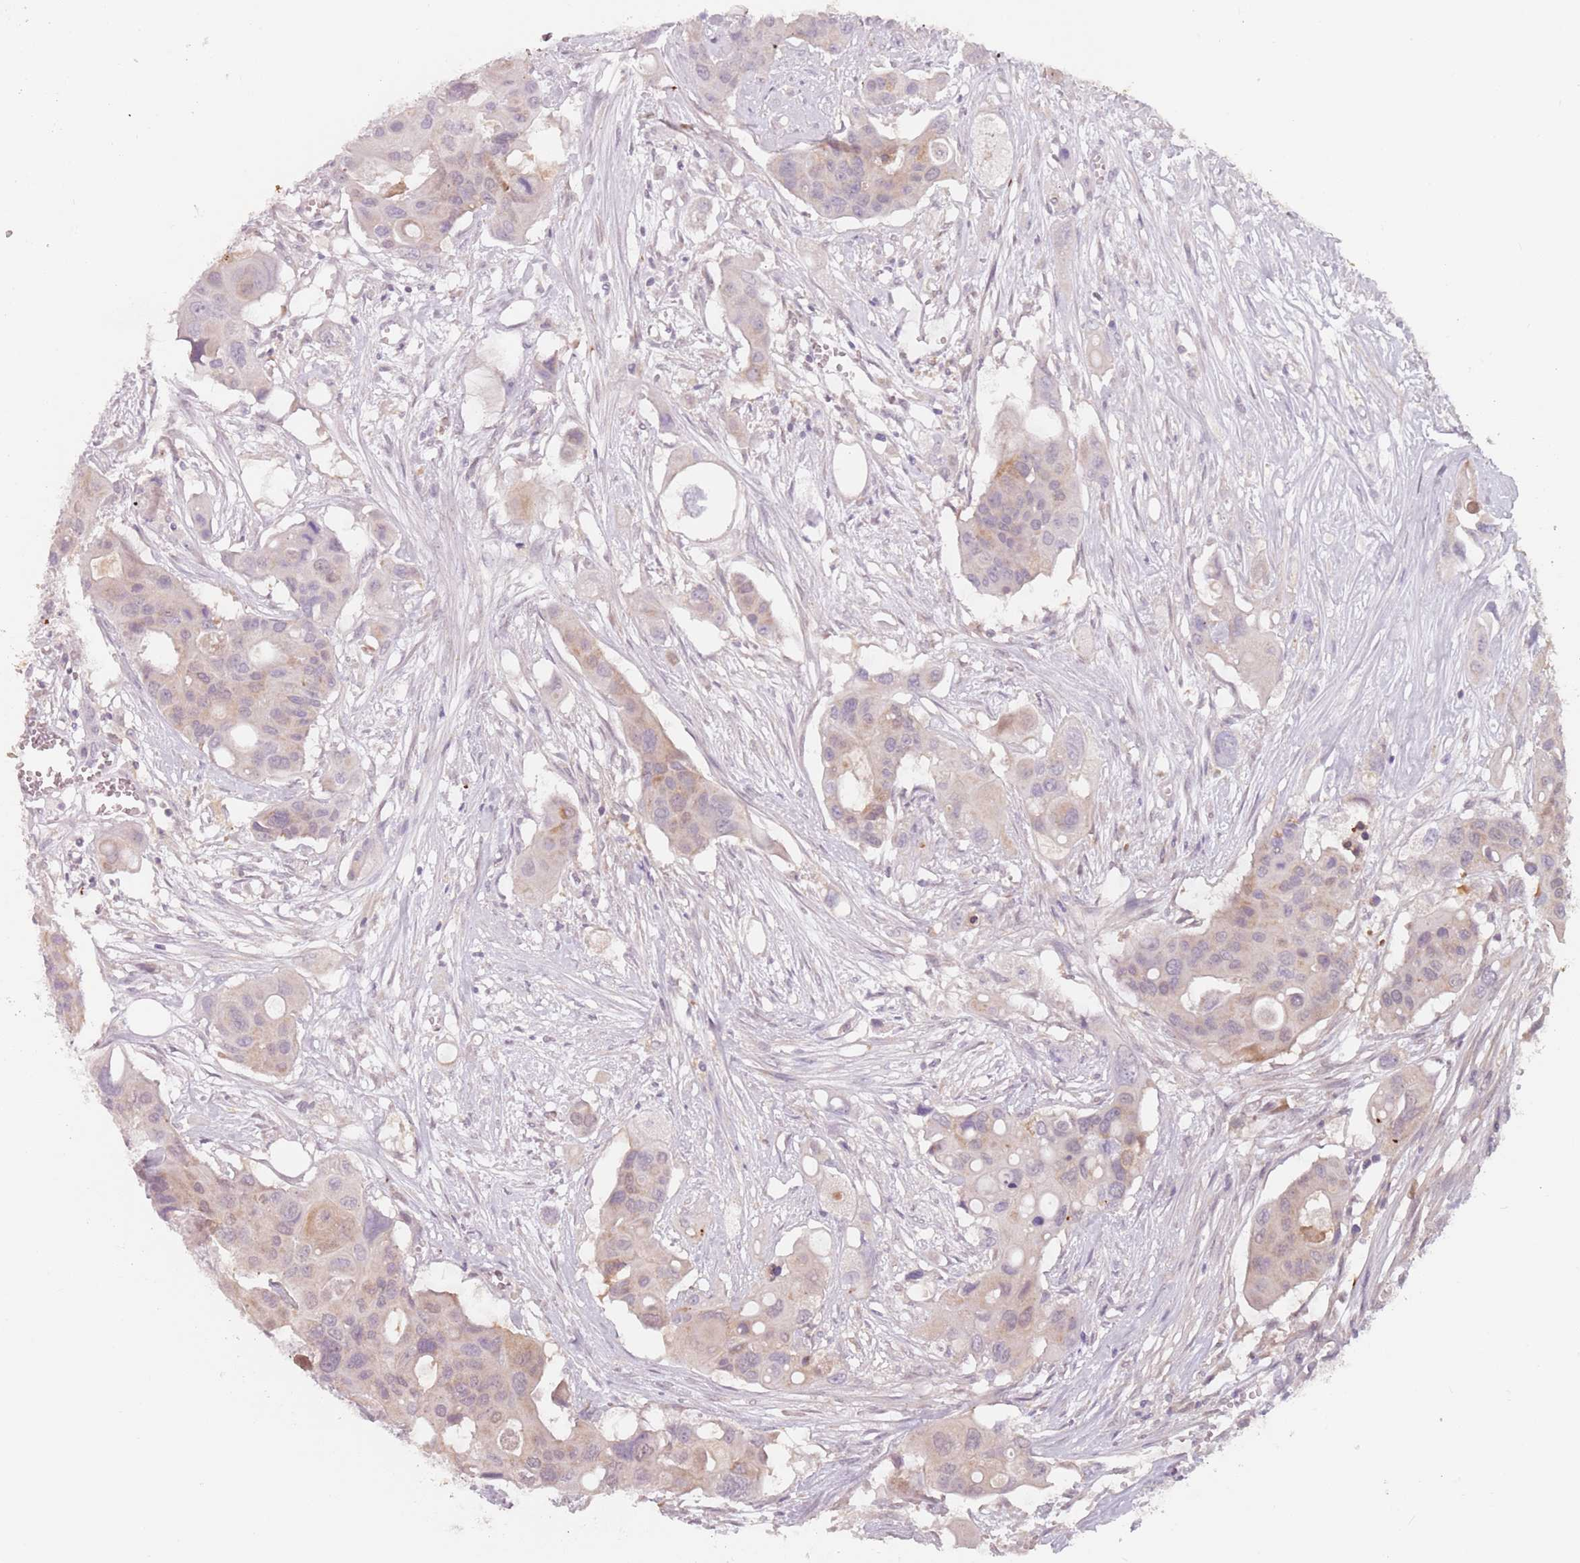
{"staining": {"intensity": "weak", "quantity": "<25%", "location": "nuclear"}, "tissue": "colorectal cancer", "cell_type": "Tumor cells", "image_type": "cancer", "snomed": [{"axis": "morphology", "description": "Adenocarcinoma, NOS"}, {"axis": "topography", "description": "Colon"}], "caption": "Tumor cells are negative for brown protein staining in adenocarcinoma (colorectal).", "gene": "NAXE", "patient": {"sex": "male", "age": 77}}